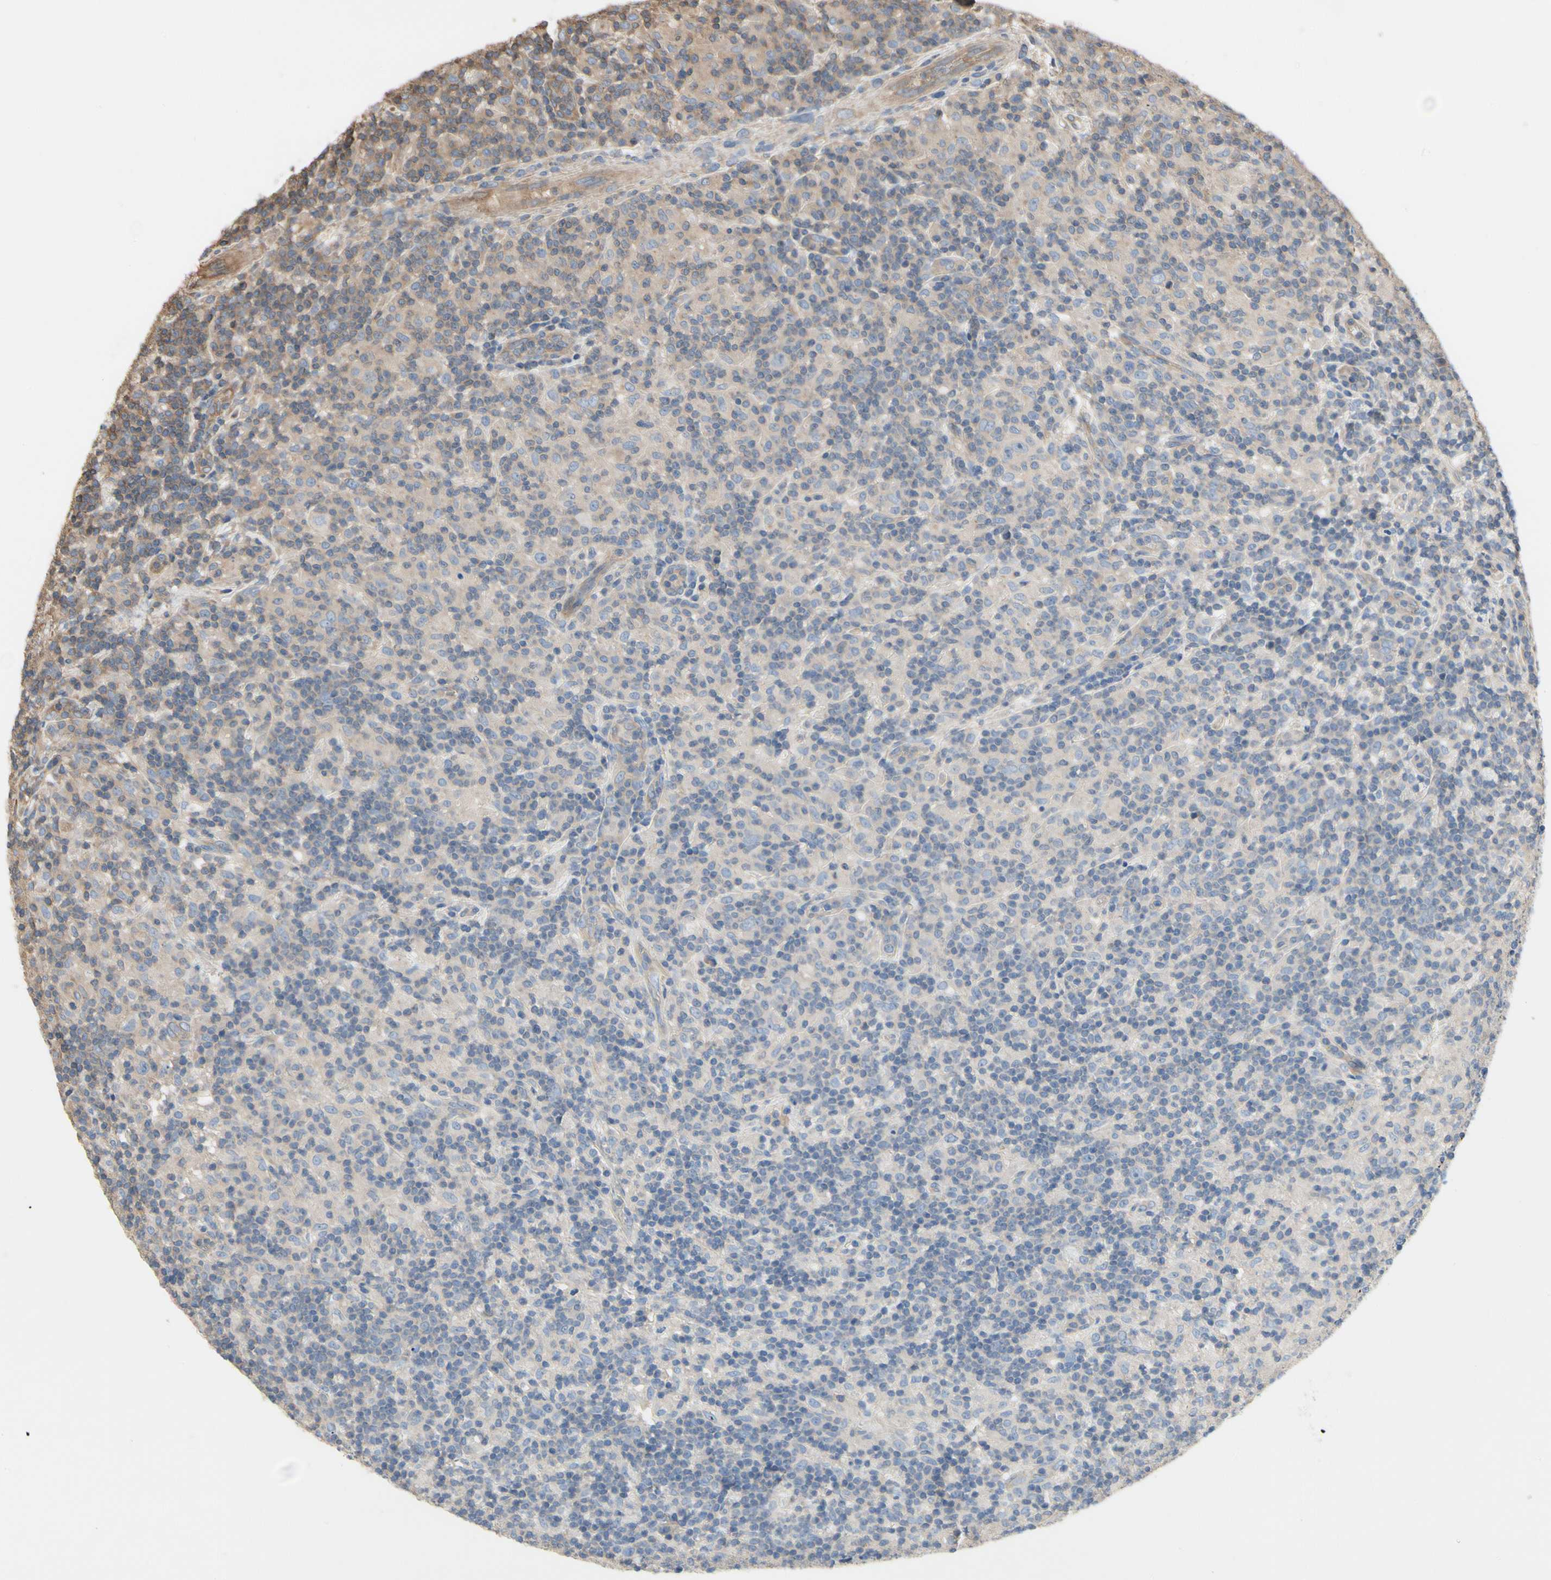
{"staining": {"intensity": "weak", "quantity": "<25%", "location": "cytoplasmic/membranous"}, "tissue": "lymphoma", "cell_type": "Tumor cells", "image_type": "cancer", "snomed": [{"axis": "morphology", "description": "Hodgkin's disease, NOS"}, {"axis": "topography", "description": "Lymph node"}], "caption": "High magnification brightfield microscopy of Hodgkin's disease stained with DAB (3,3'-diaminobenzidine) (brown) and counterstained with hematoxylin (blue): tumor cells show no significant staining. The staining was performed using DAB to visualize the protein expression in brown, while the nuclei were stained in blue with hematoxylin (Magnification: 20x).", "gene": "PDZK1", "patient": {"sex": "male", "age": 70}}